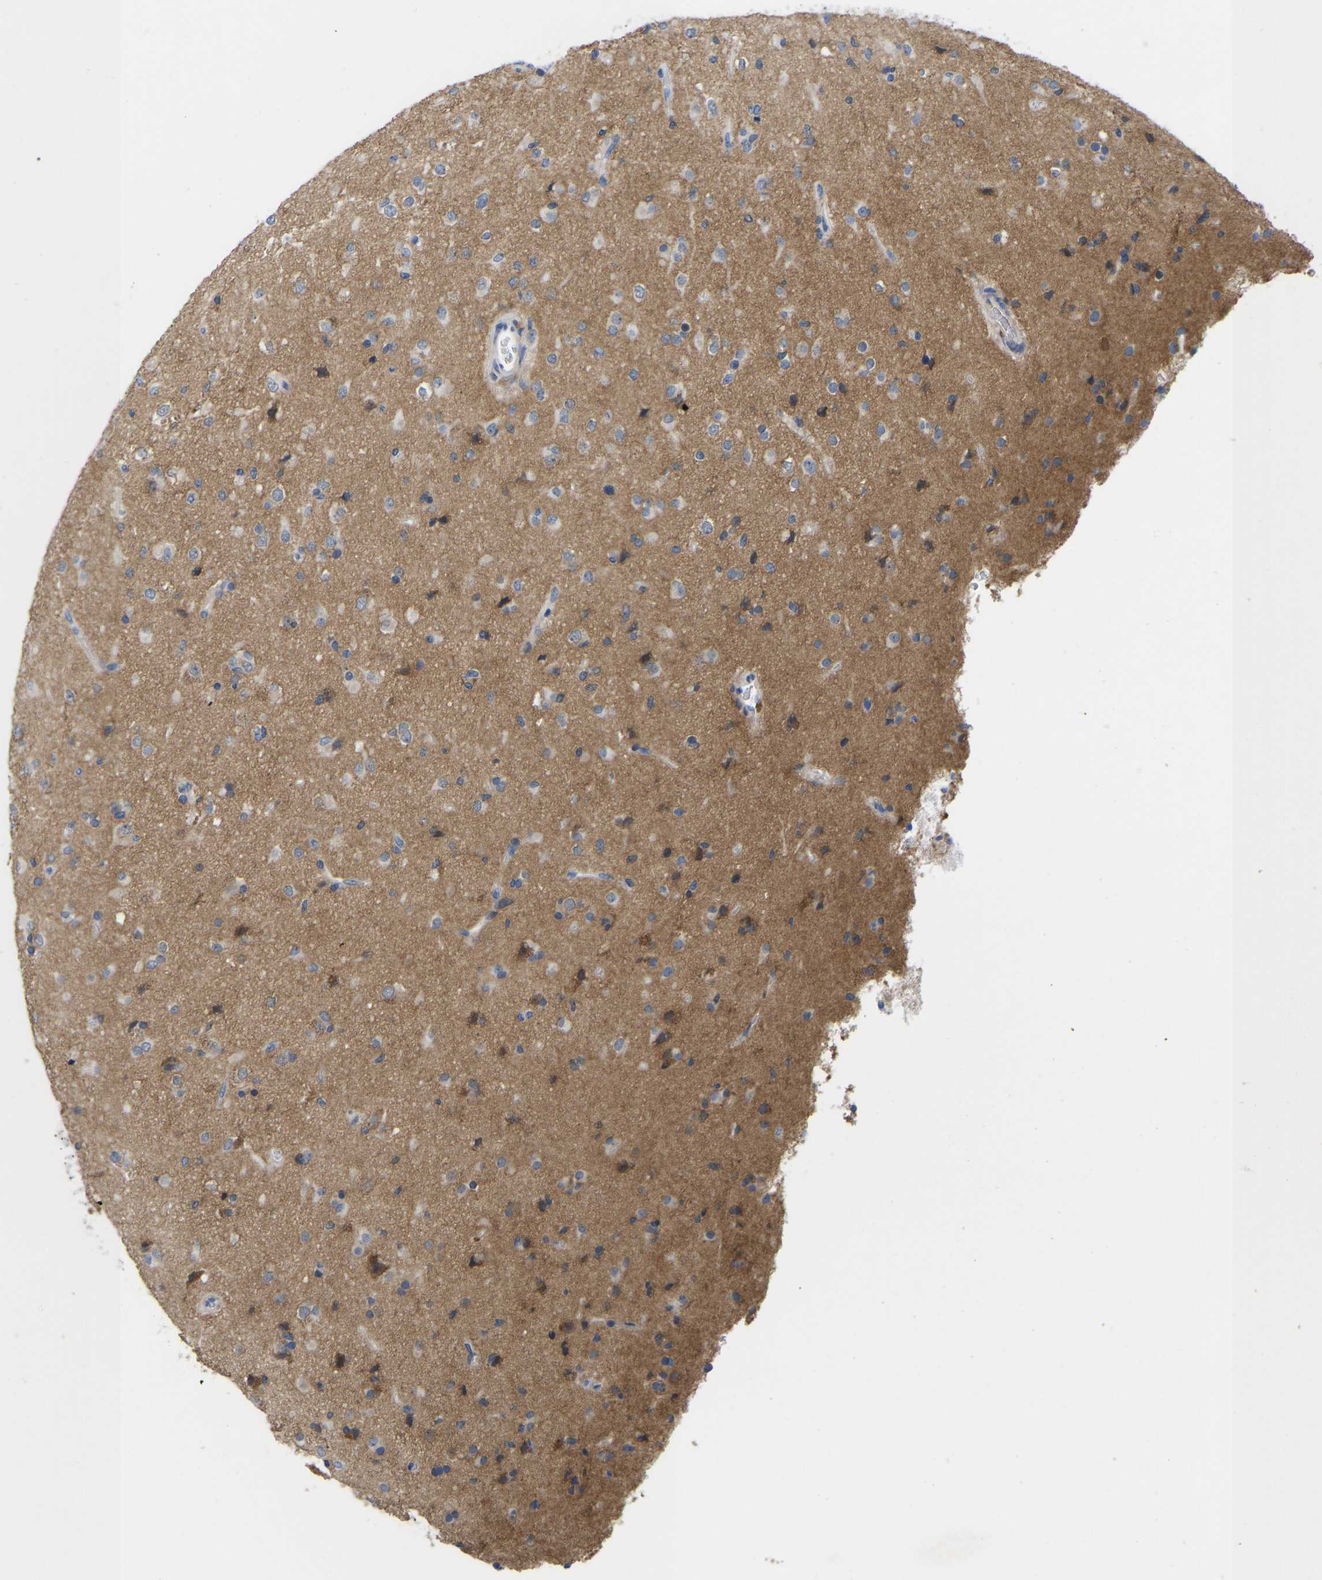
{"staining": {"intensity": "moderate", "quantity": "<25%", "location": "cytoplasmic/membranous"}, "tissue": "glioma", "cell_type": "Tumor cells", "image_type": "cancer", "snomed": [{"axis": "morphology", "description": "Glioma, malignant, Low grade"}, {"axis": "topography", "description": "Brain"}], "caption": "A photomicrograph showing moderate cytoplasmic/membranous positivity in about <25% of tumor cells in low-grade glioma (malignant), as visualized by brown immunohistochemical staining.", "gene": "ABCA10", "patient": {"sex": "male", "age": 65}}